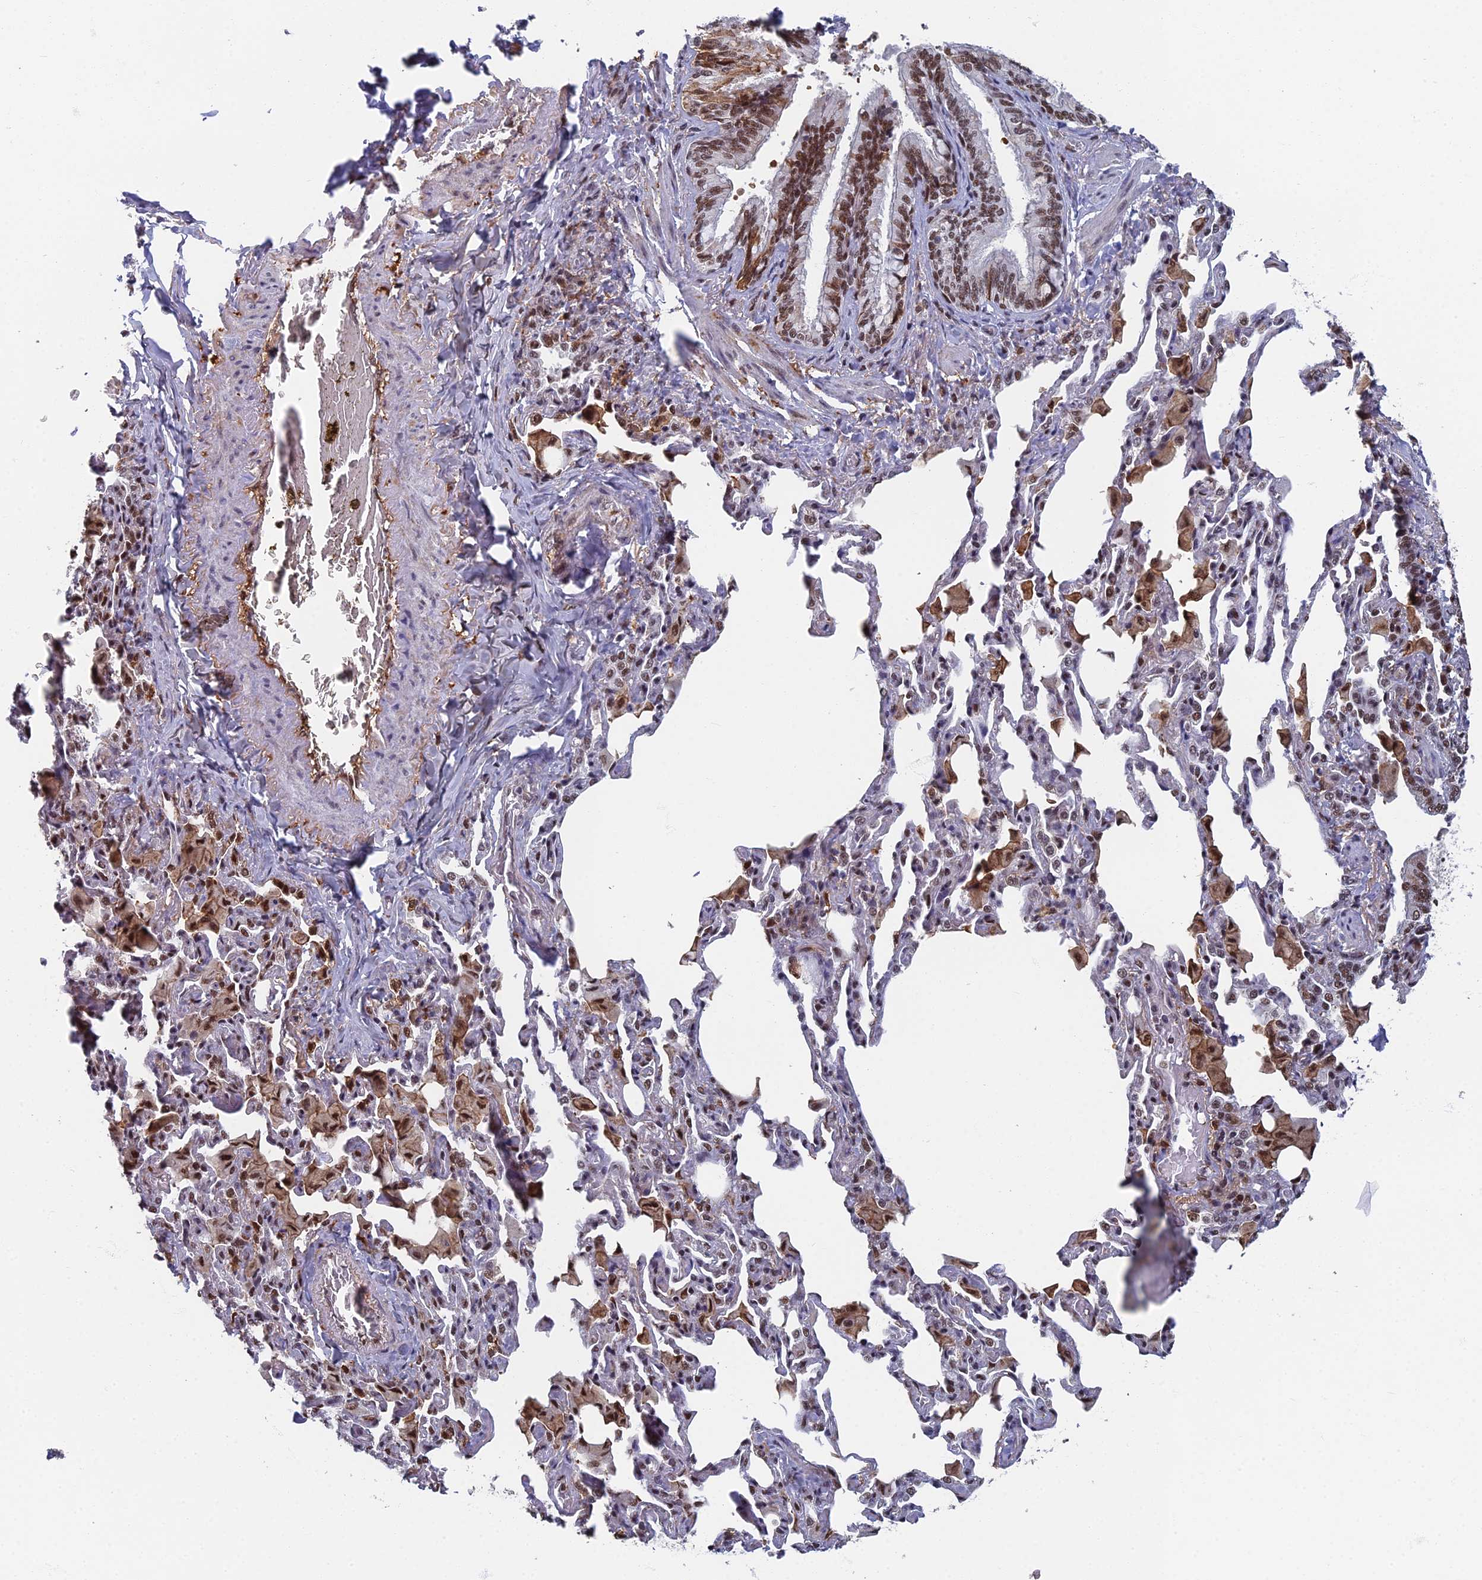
{"staining": {"intensity": "moderate", "quantity": ">75%", "location": "cytoplasmic/membranous,nuclear"}, "tissue": "bronchus", "cell_type": "Respiratory epithelial cells", "image_type": "normal", "snomed": [{"axis": "morphology", "description": "Normal tissue, NOS"}, {"axis": "morphology", "description": "Inflammation, NOS"}, {"axis": "topography", "description": "Lung"}], "caption": "An IHC photomicrograph of normal tissue is shown. Protein staining in brown highlights moderate cytoplasmic/membranous,nuclear positivity in bronchus within respiratory epithelial cells.", "gene": "TAF13", "patient": {"sex": "female", "age": 46}}